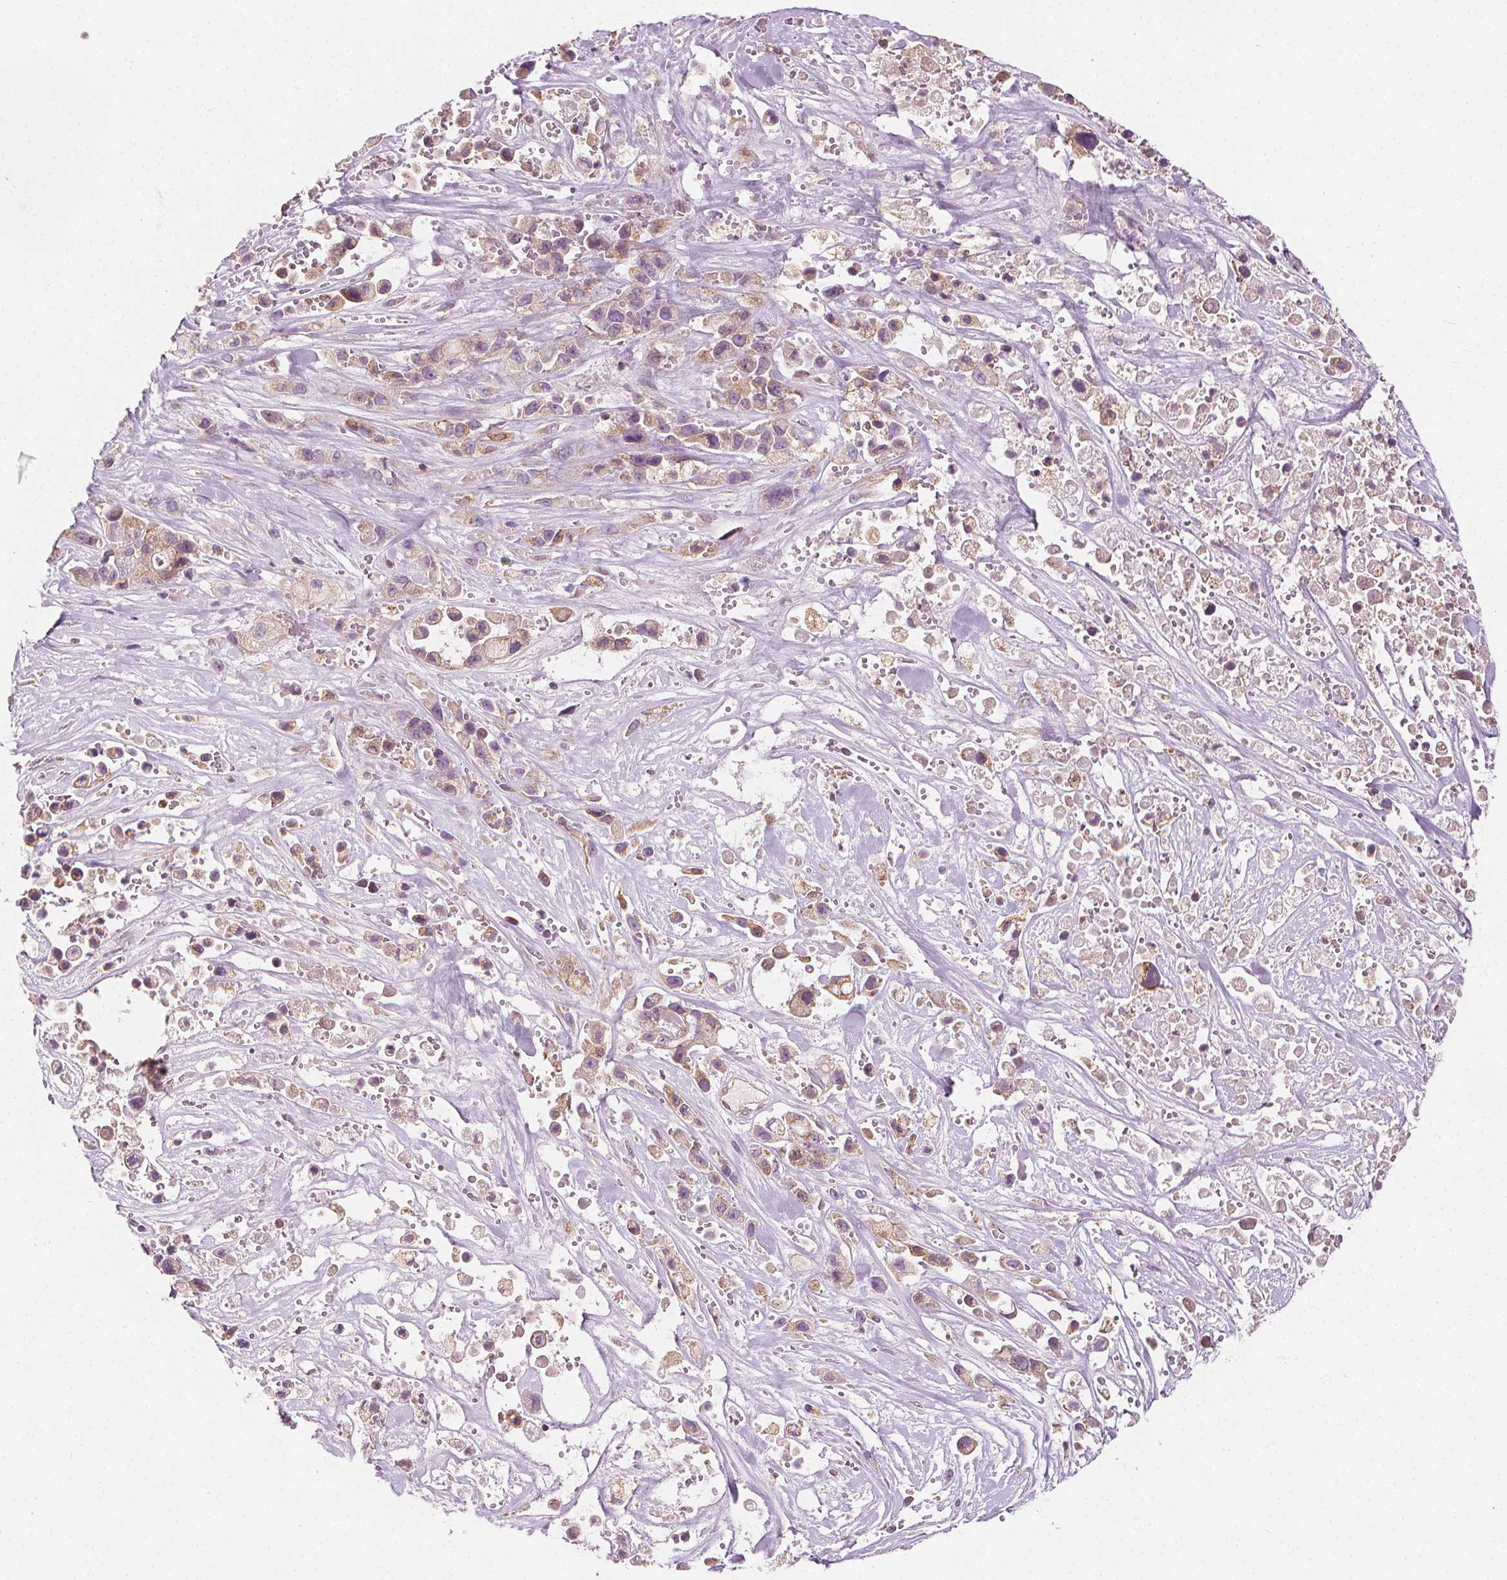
{"staining": {"intensity": "weak", "quantity": "25%-75%", "location": "cytoplasmic/membranous"}, "tissue": "pancreatic cancer", "cell_type": "Tumor cells", "image_type": "cancer", "snomed": [{"axis": "morphology", "description": "Adenocarcinoma, NOS"}, {"axis": "topography", "description": "Pancreas"}], "caption": "Adenocarcinoma (pancreatic) was stained to show a protein in brown. There is low levels of weak cytoplasmic/membranous expression in approximately 25%-75% of tumor cells.", "gene": "RAB20", "patient": {"sex": "male", "age": 44}}